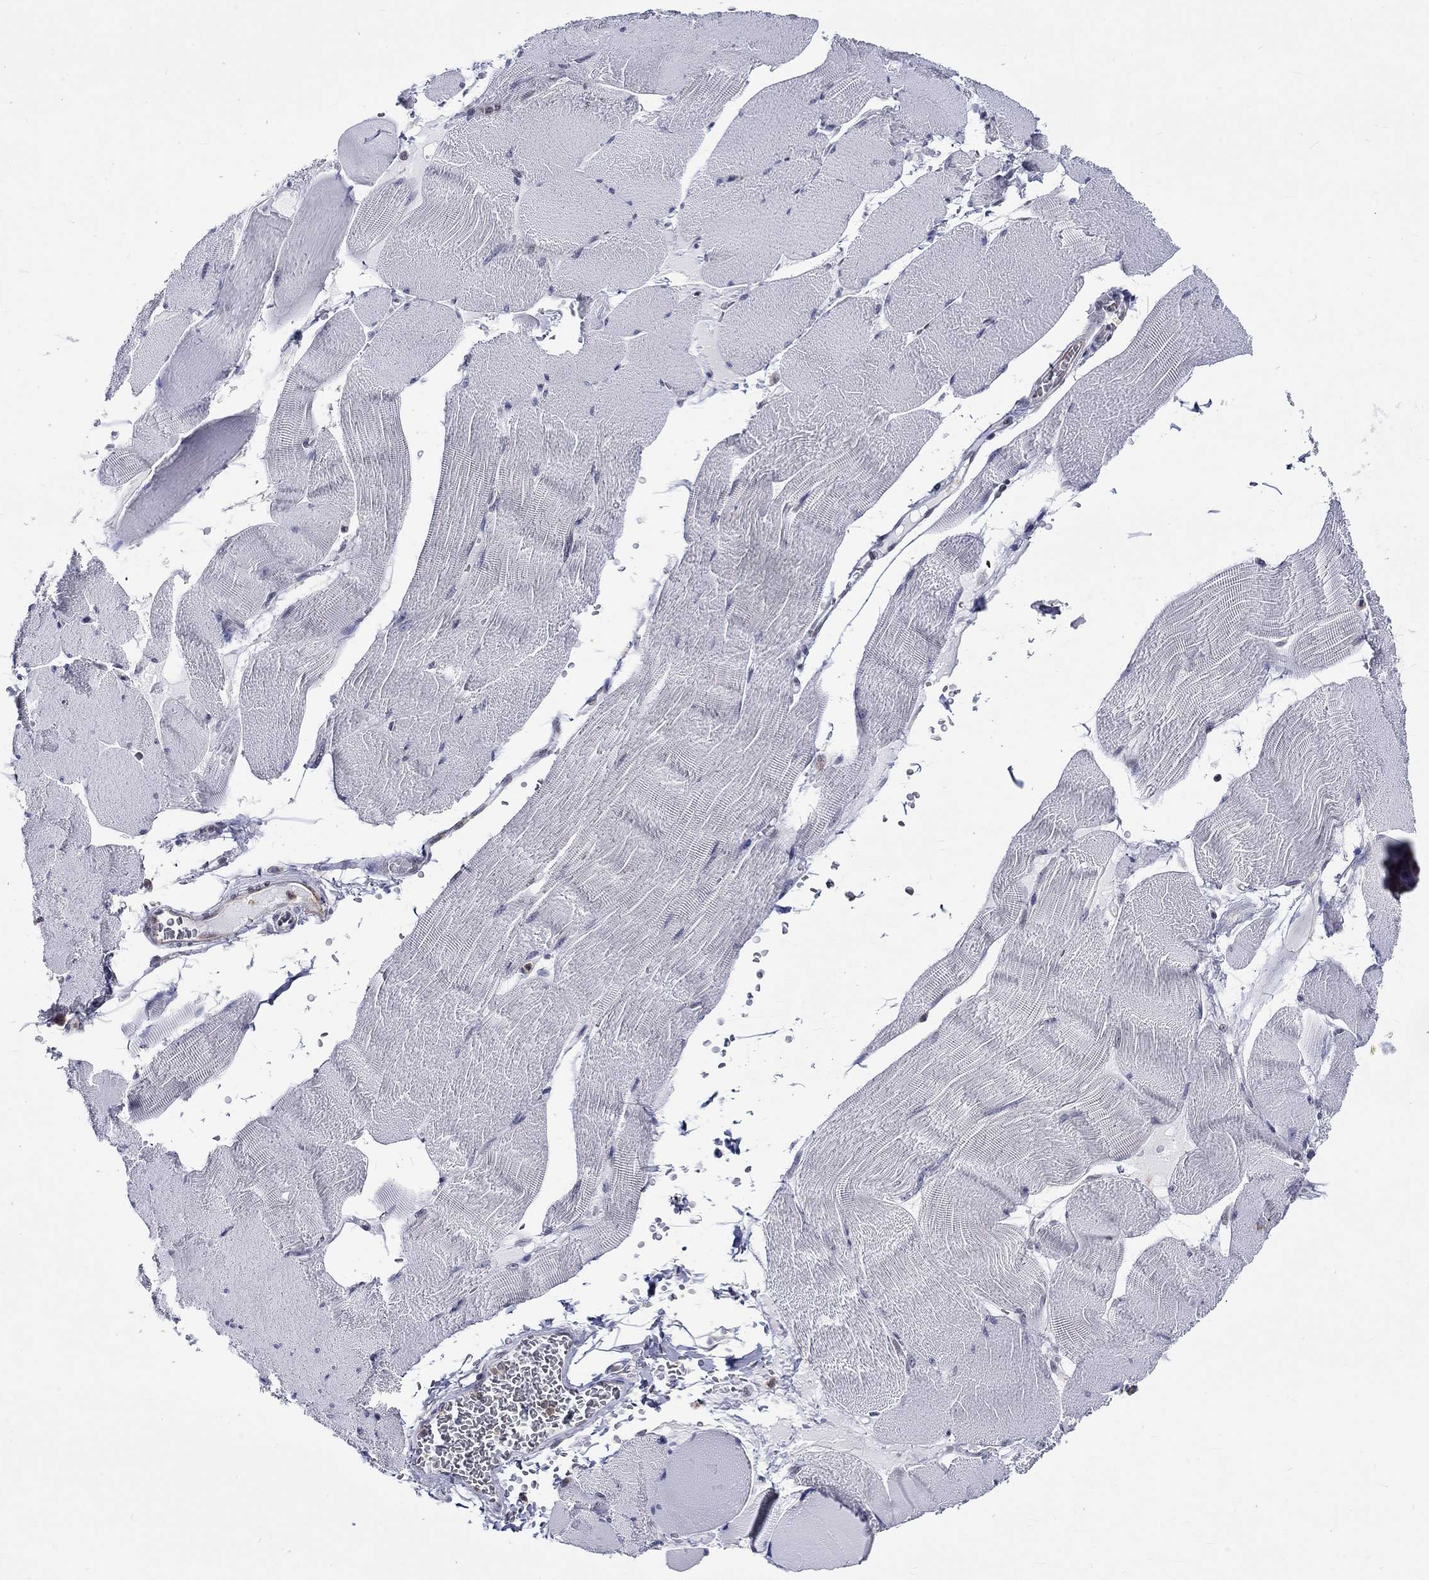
{"staining": {"intensity": "negative", "quantity": "none", "location": "none"}, "tissue": "skeletal muscle", "cell_type": "Myocytes", "image_type": "normal", "snomed": [{"axis": "morphology", "description": "Normal tissue, NOS"}, {"axis": "topography", "description": "Skeletal muscle"}], "caption": "Myocytes show no significant positivity in normal skeletal muscle.", "gene": "ST6GALNAC1", "patient": {"sex": "male", "age": 56}}